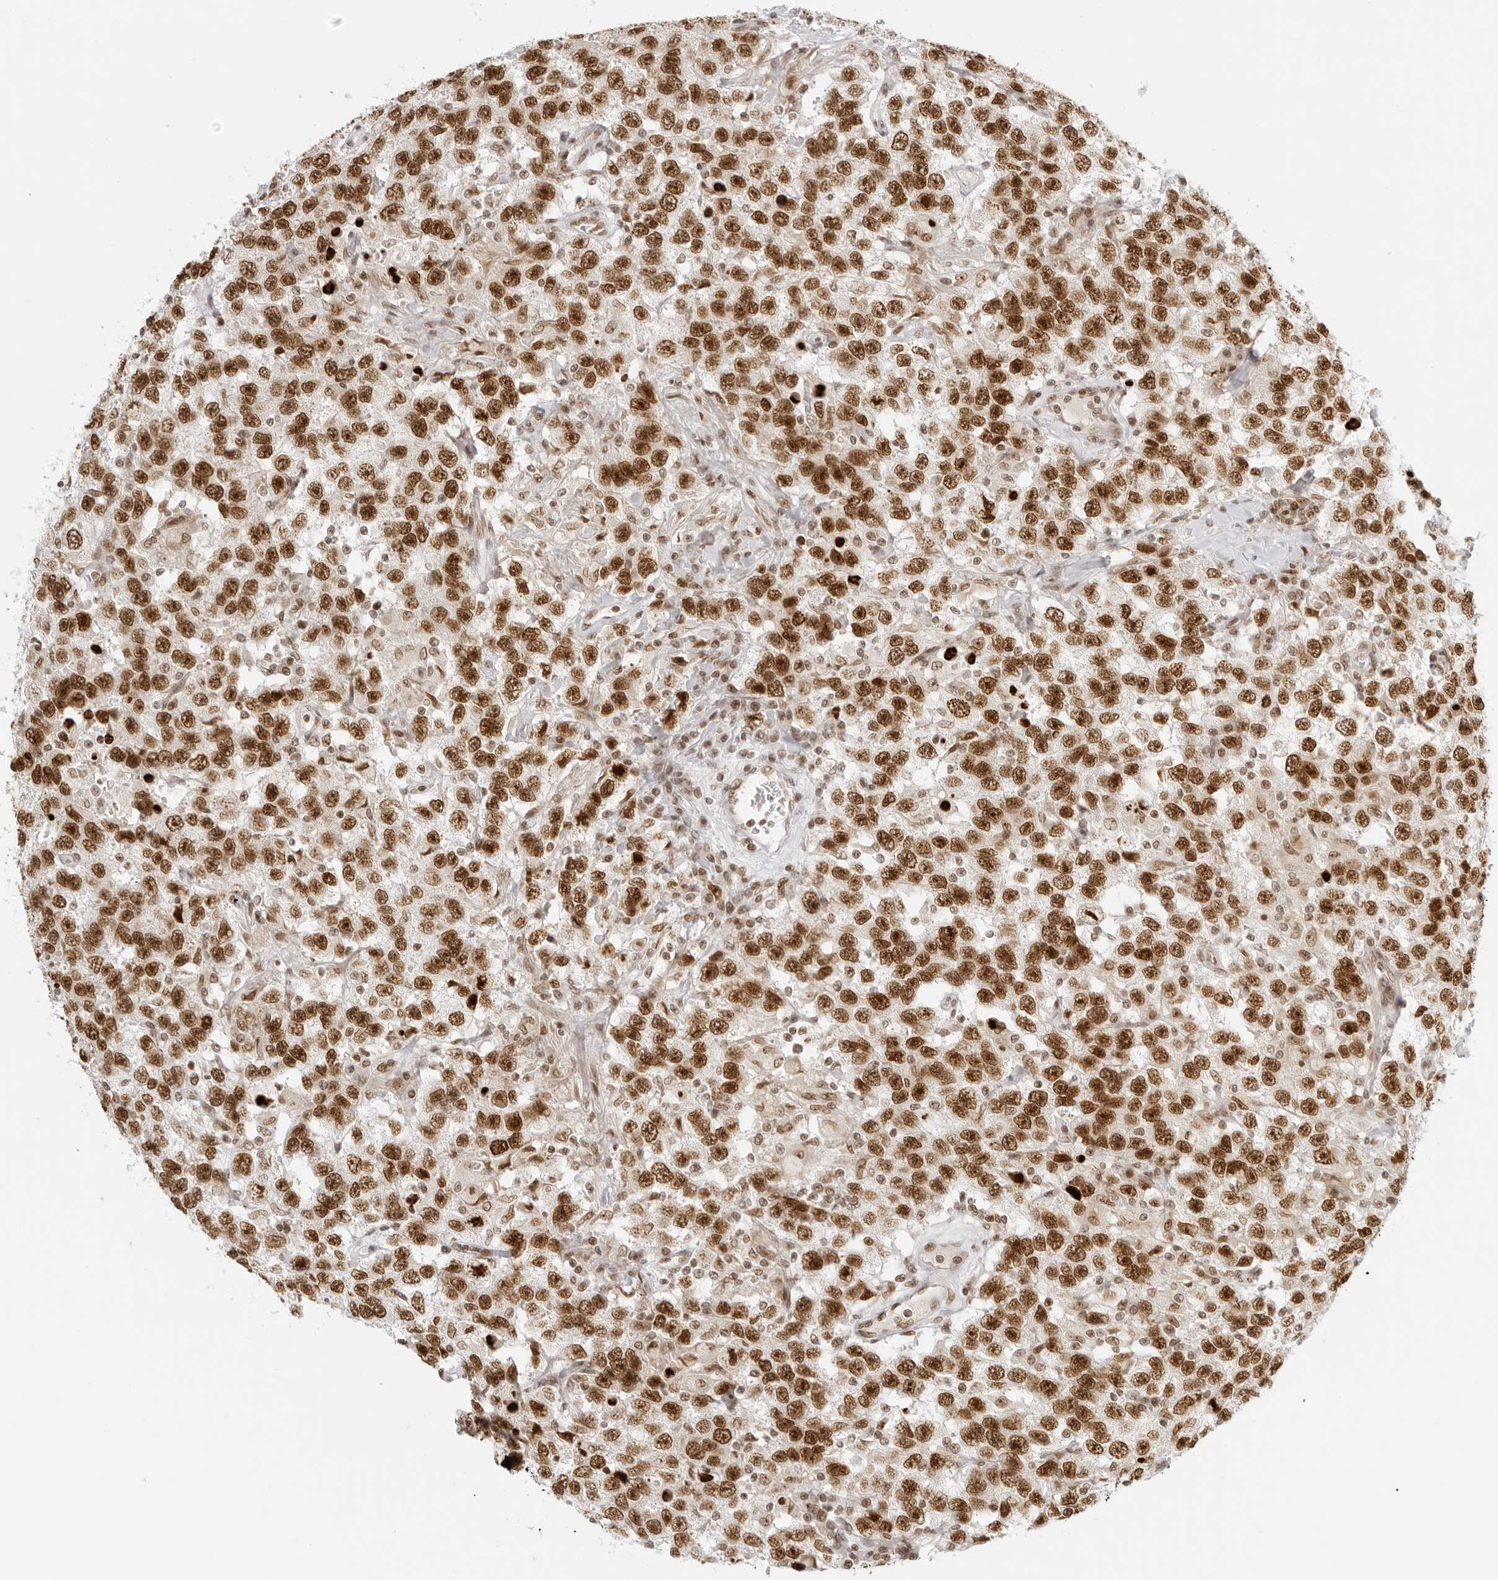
{"staining": {"intensity": "strong", "quantity": ">75%", "location": "nuclear"}, "tissue": "testis cancer", "cell_type": "Tumor cells", "image_type": "cancer", "snomed": [{"axis": "morphology", "description": "Seminoma, NOS"}, {"axis": "topography", "description": "Testis"}], "caption": "Protein expression by immunohistochemistry (IHC) reveals strong nuclear expression in about >75% of tumor cells in testis cancer (seminoma).", "gene": "RCC1", "patient": {"sex": "male", "age": 41}}